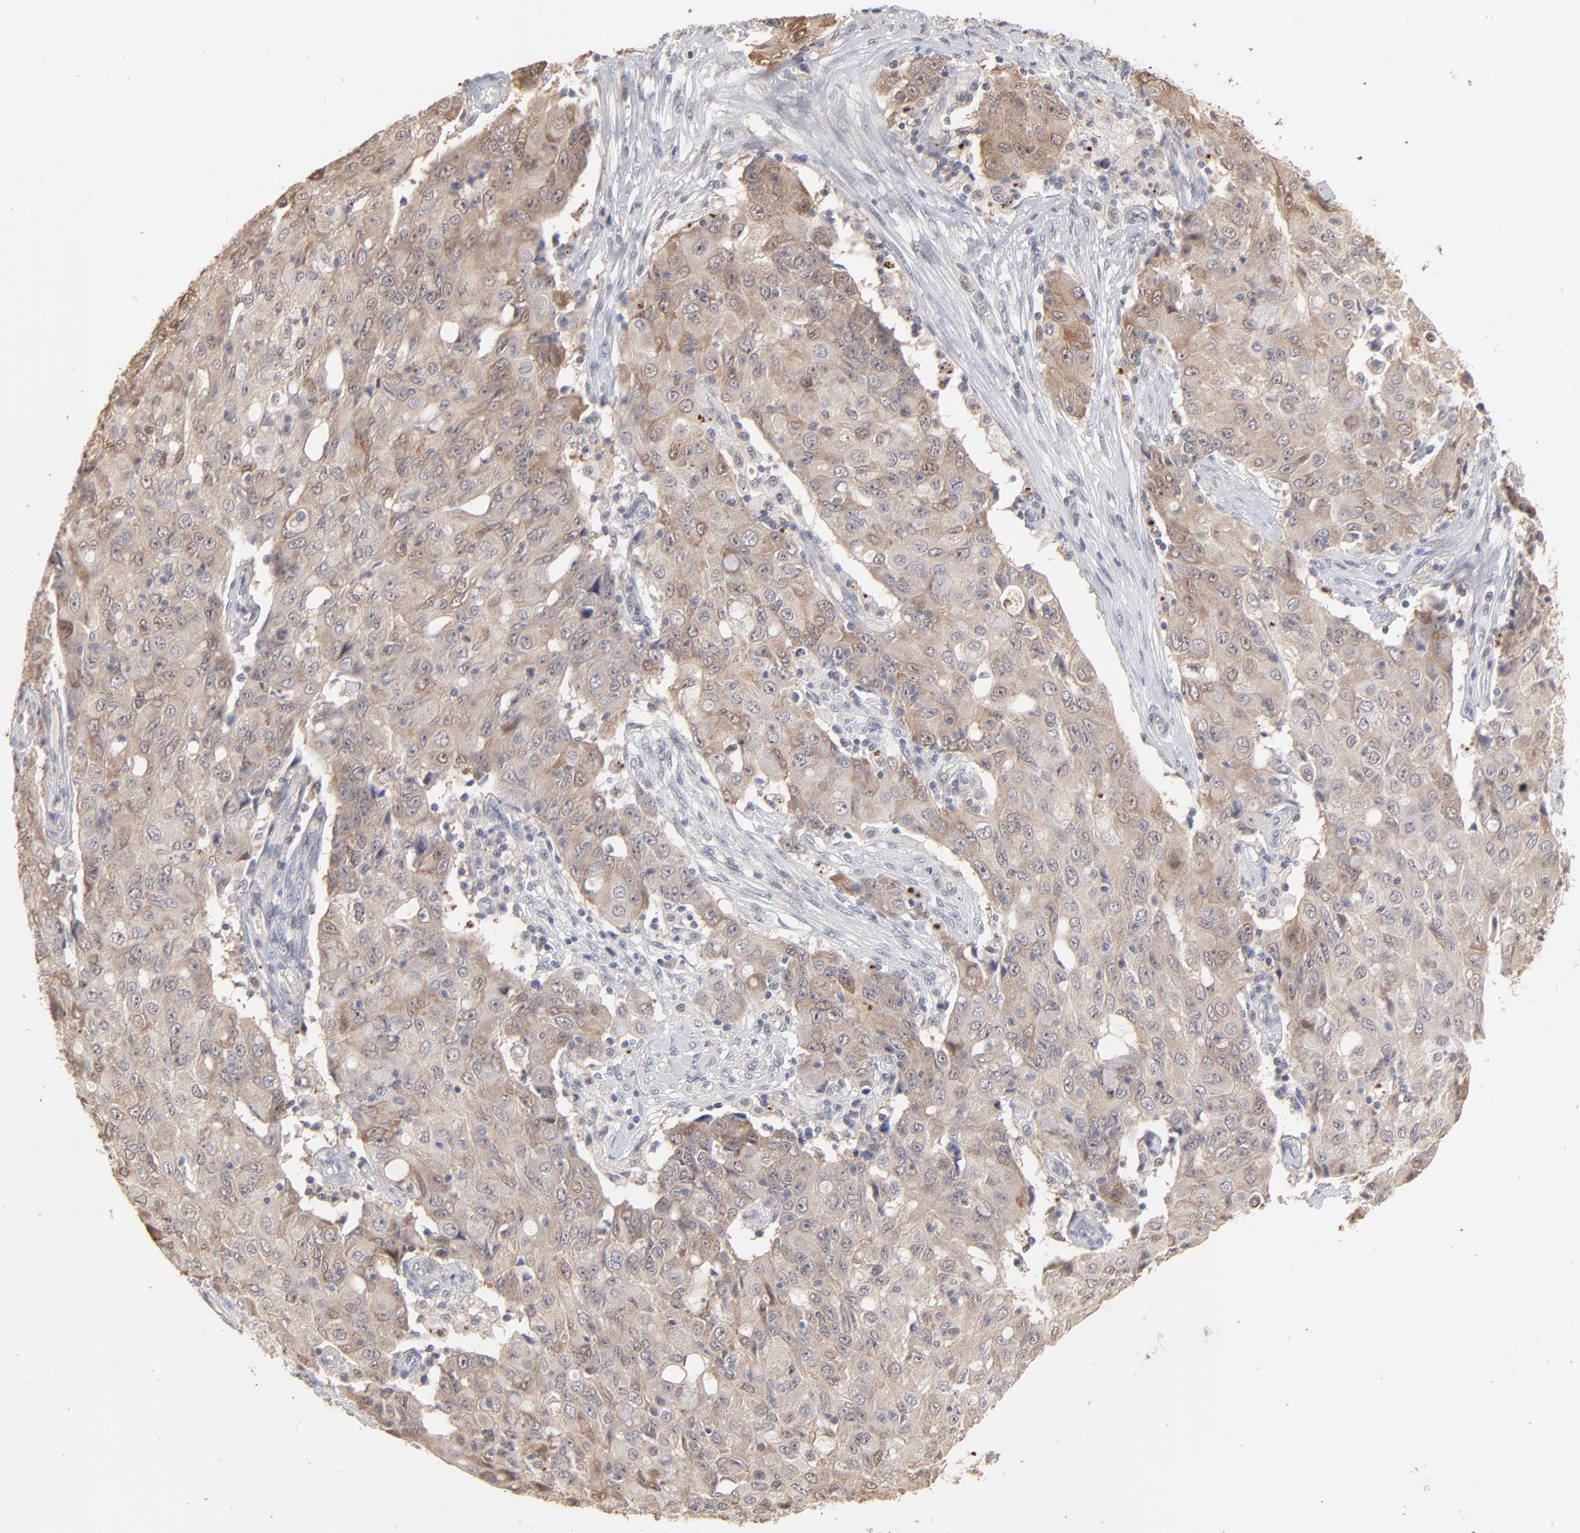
{"staining": {"intensity": "moderate", "quantity": "25%-75%", "location": "cytoplasmic/membranous"}, "tissue": "ovarian cancer", "cell_type": "Tumor cells", "image_type": "cancer", "snomed": [{"axis": "morphology", "description": "Carcinoma, endometroid"}, {"axis": "topography", "description": "Ovary"}], "caption": "Human ovarian endometroid carcinoma stained with a brown dye exhibits moderate cytoplasmic/membranous positive positivity in approximately 25%-75% of tumor cells.", "gene": "MSL2", "patient": {"sex": "female", "age": 42}}